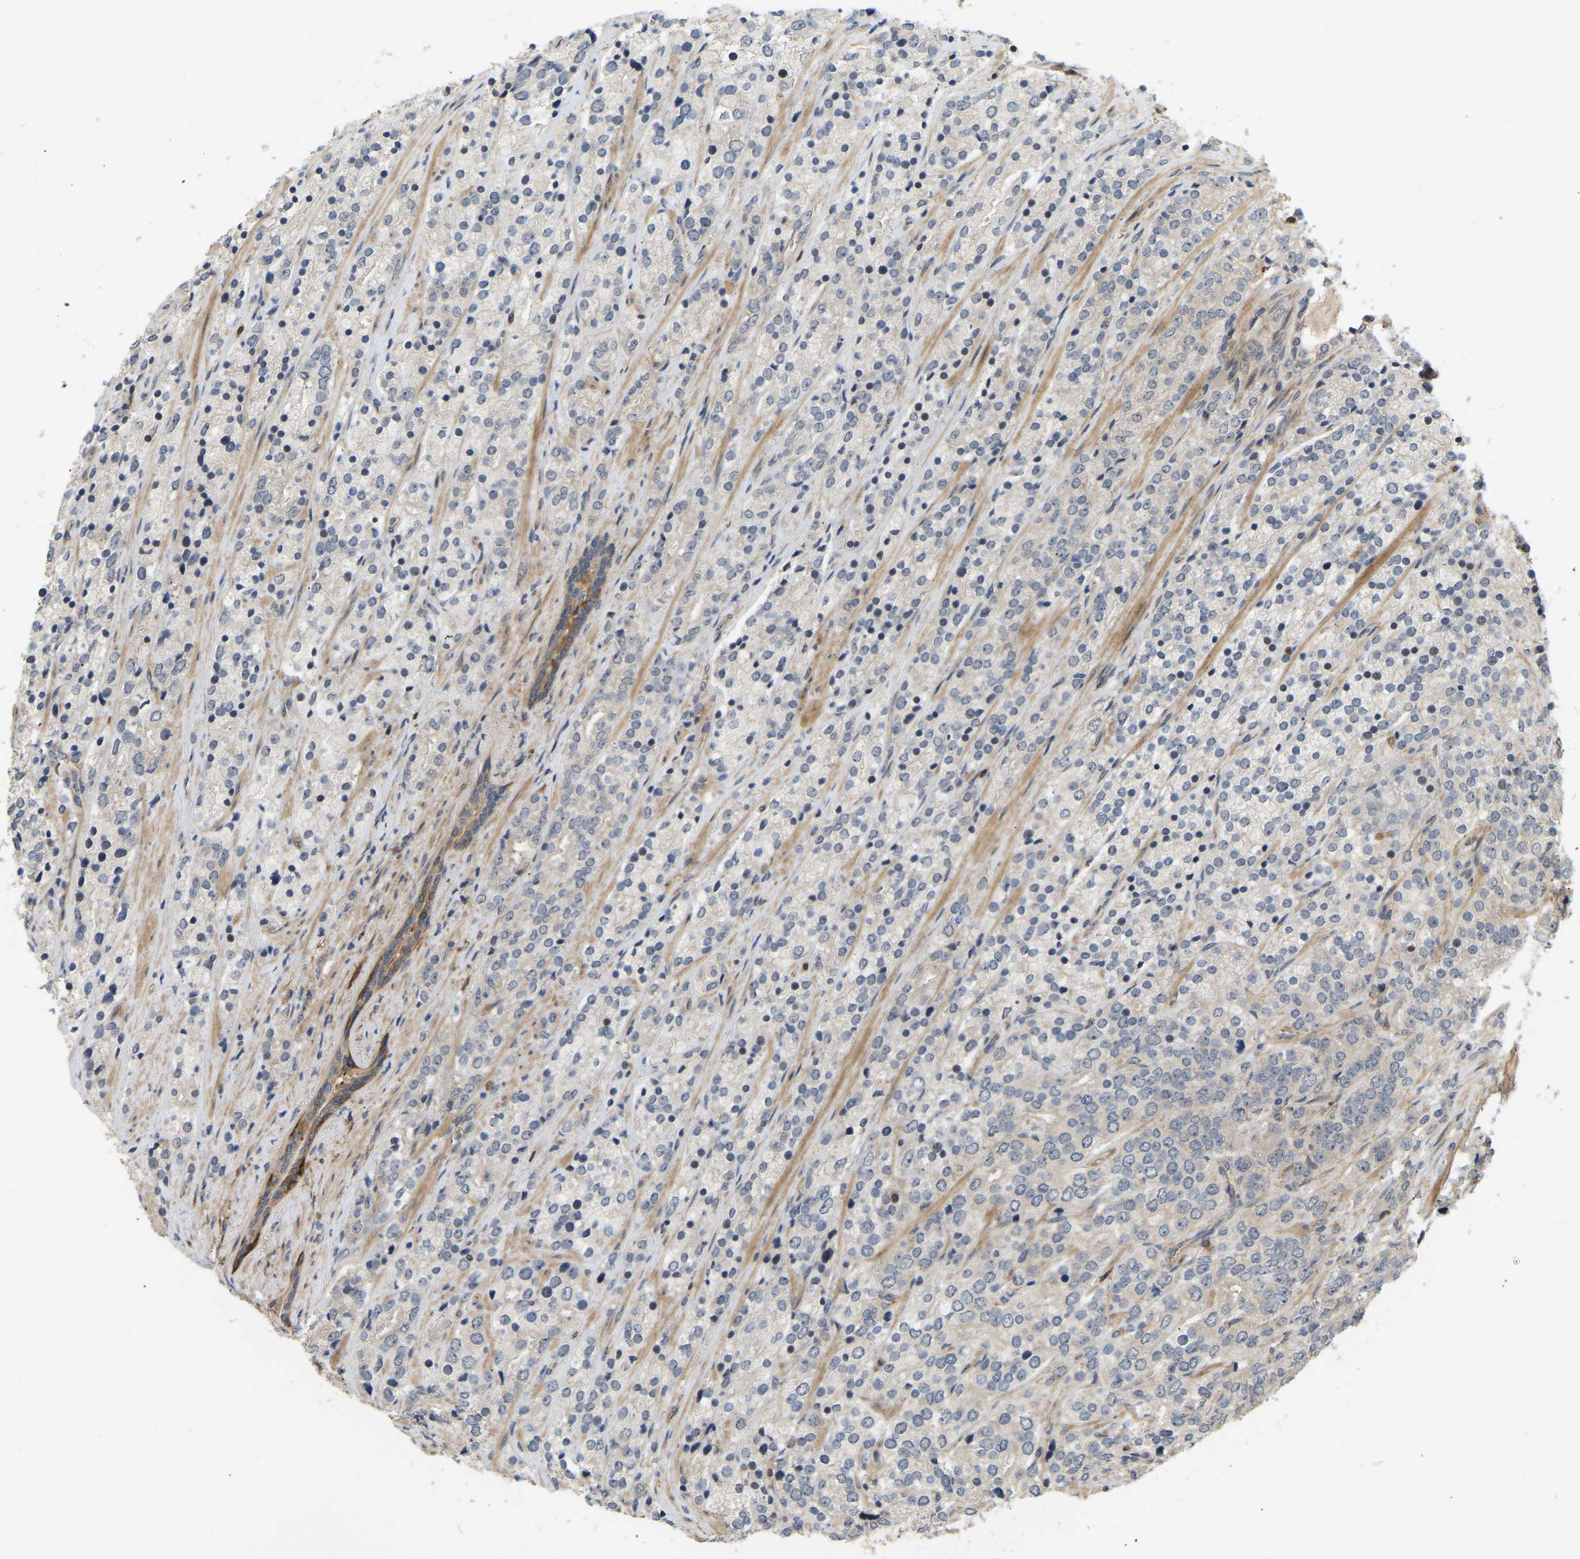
{"staining": {"intensity": "negative", "quantity": "none", "location": "none"}, "tissue": "prostate cancer", "cell_type": "Tumor cells", "image_type": "cancer", "snomed": [{"axis": "morphology", "description": "Adenocarcinoma, High grade"}, {"axis": "topography", "description": "Prostate"}], "caption": "Protein analysis of prostate adenocarcinoma (high-grade) shows no significant positivity in tumor cells.", "gene": "LIMK2", "patient": {"sex": "male", "age": 71}}